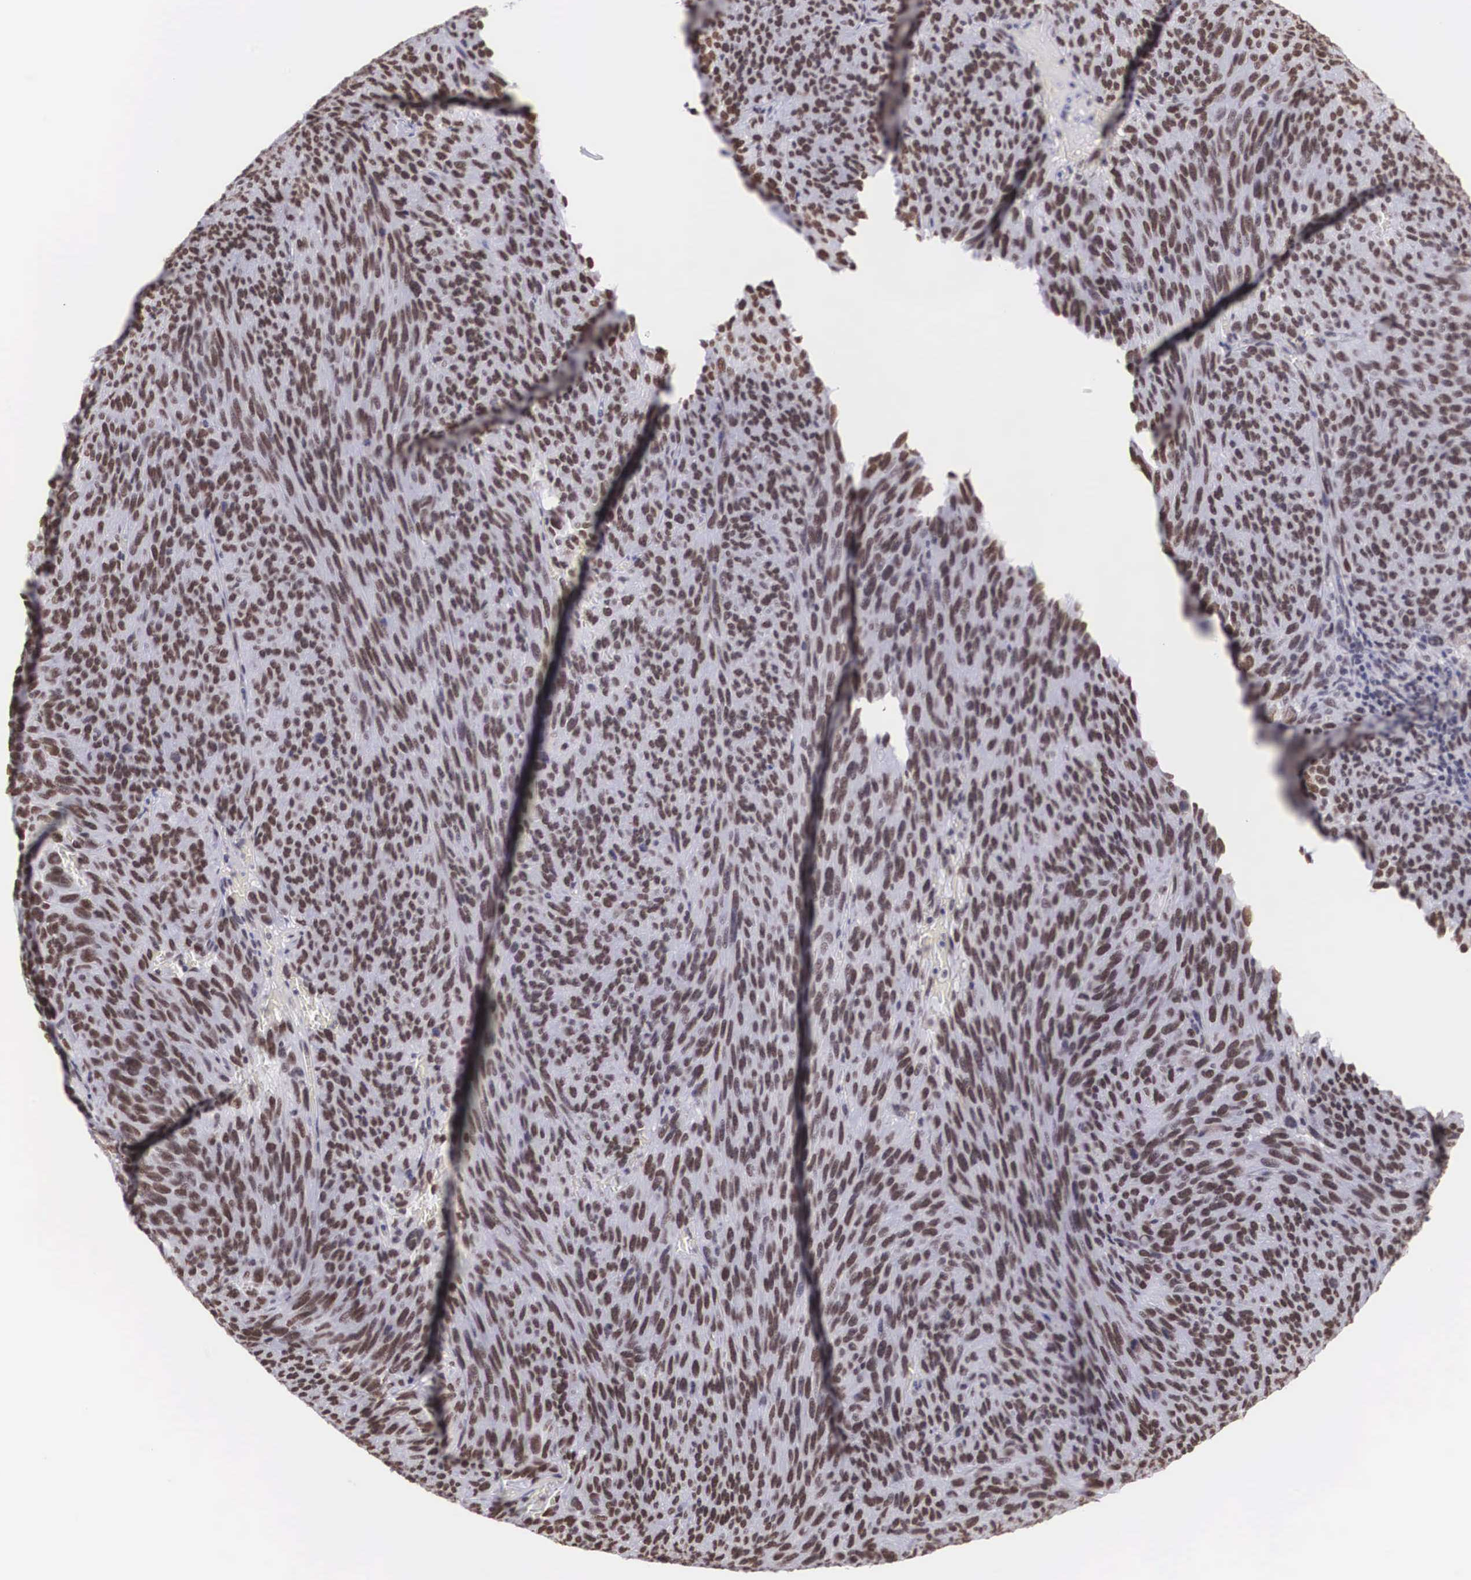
{"staining": {"intensity": "moderate", "quantity": "25%-75%", "location": "nuclear"}, "tissue": "melanoma", "cell_type": "Tumor cells", "image_type": "cancer", "snomed": [{"axis": "morphology", "description": "Malignant melanoma, NOS"}, {"axis": "topography", "description": "Skin"}], "caption": "High-power microscopy captured an IHC image of melanoma, revealing moderate nuclear expression in about 25%-75% of tumor cells.", "gene": "CSTF2", "patient": {"sex": "male", "age": 76}}